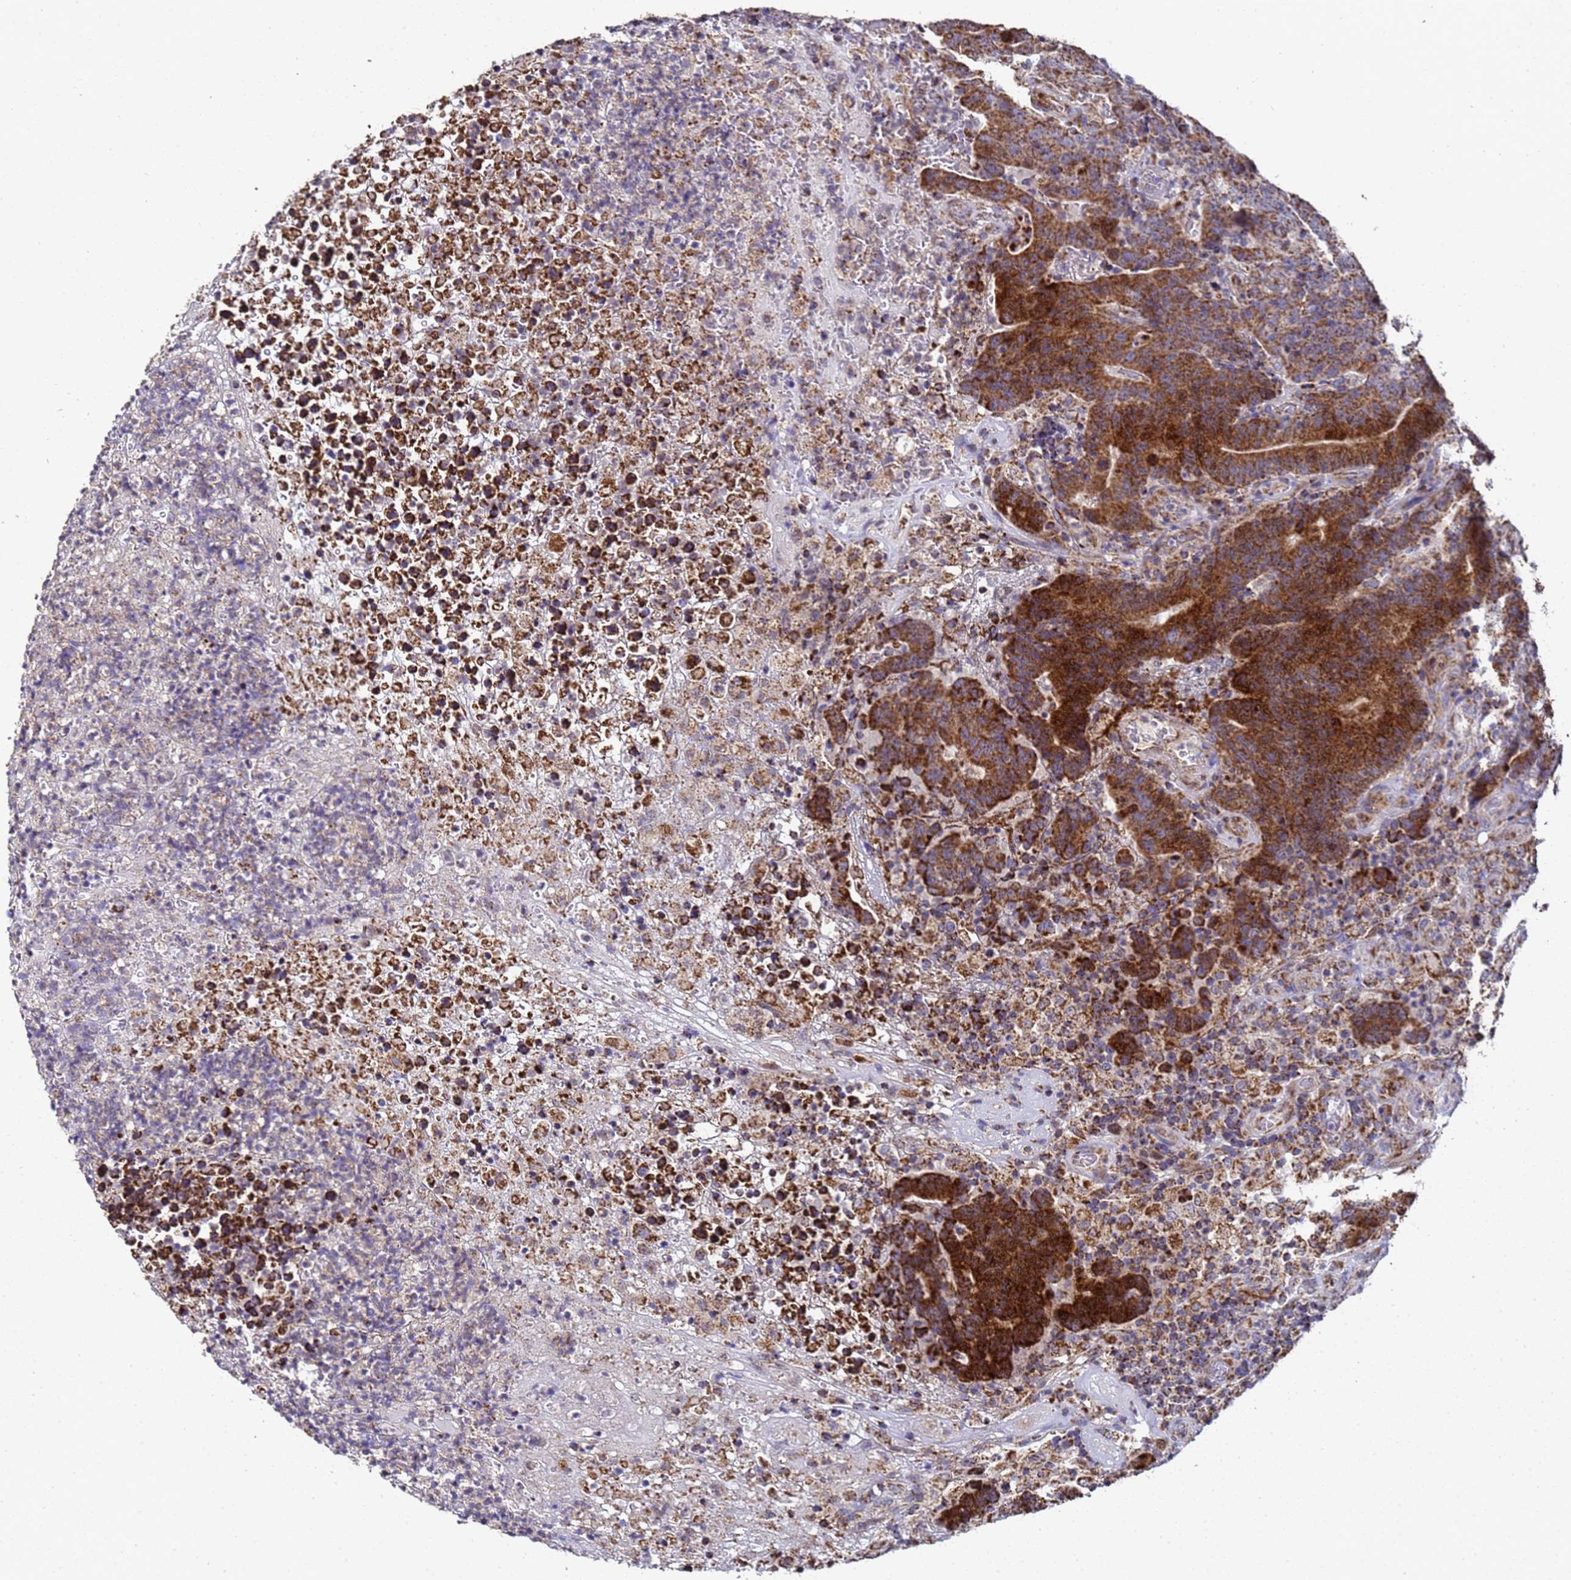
{"staining": {"intensity": "strong", "quantity": ">75%", "location": "cytoplasmic/membranous"}, "tissue": "colorectal cancer", "cell_type": "Tumor cells", "image_type": "cancer", "snomed": [{"axis": "morphology", "description": "Normal tissue, NOS"}, {"axis": "morphology", "description": "Adenocarcinoma, NOS"}, {"axis": "topography", "description": "Colon"}], "caption": "Immunohistochemical staining of colorectal adenocarcinoma exhibits high levels of strong cytoplasmic/membranous protein positivity in about >75% of tumor cells.", "gene": "MRPS12", "patient": {"sex": "female", "age": 75}}